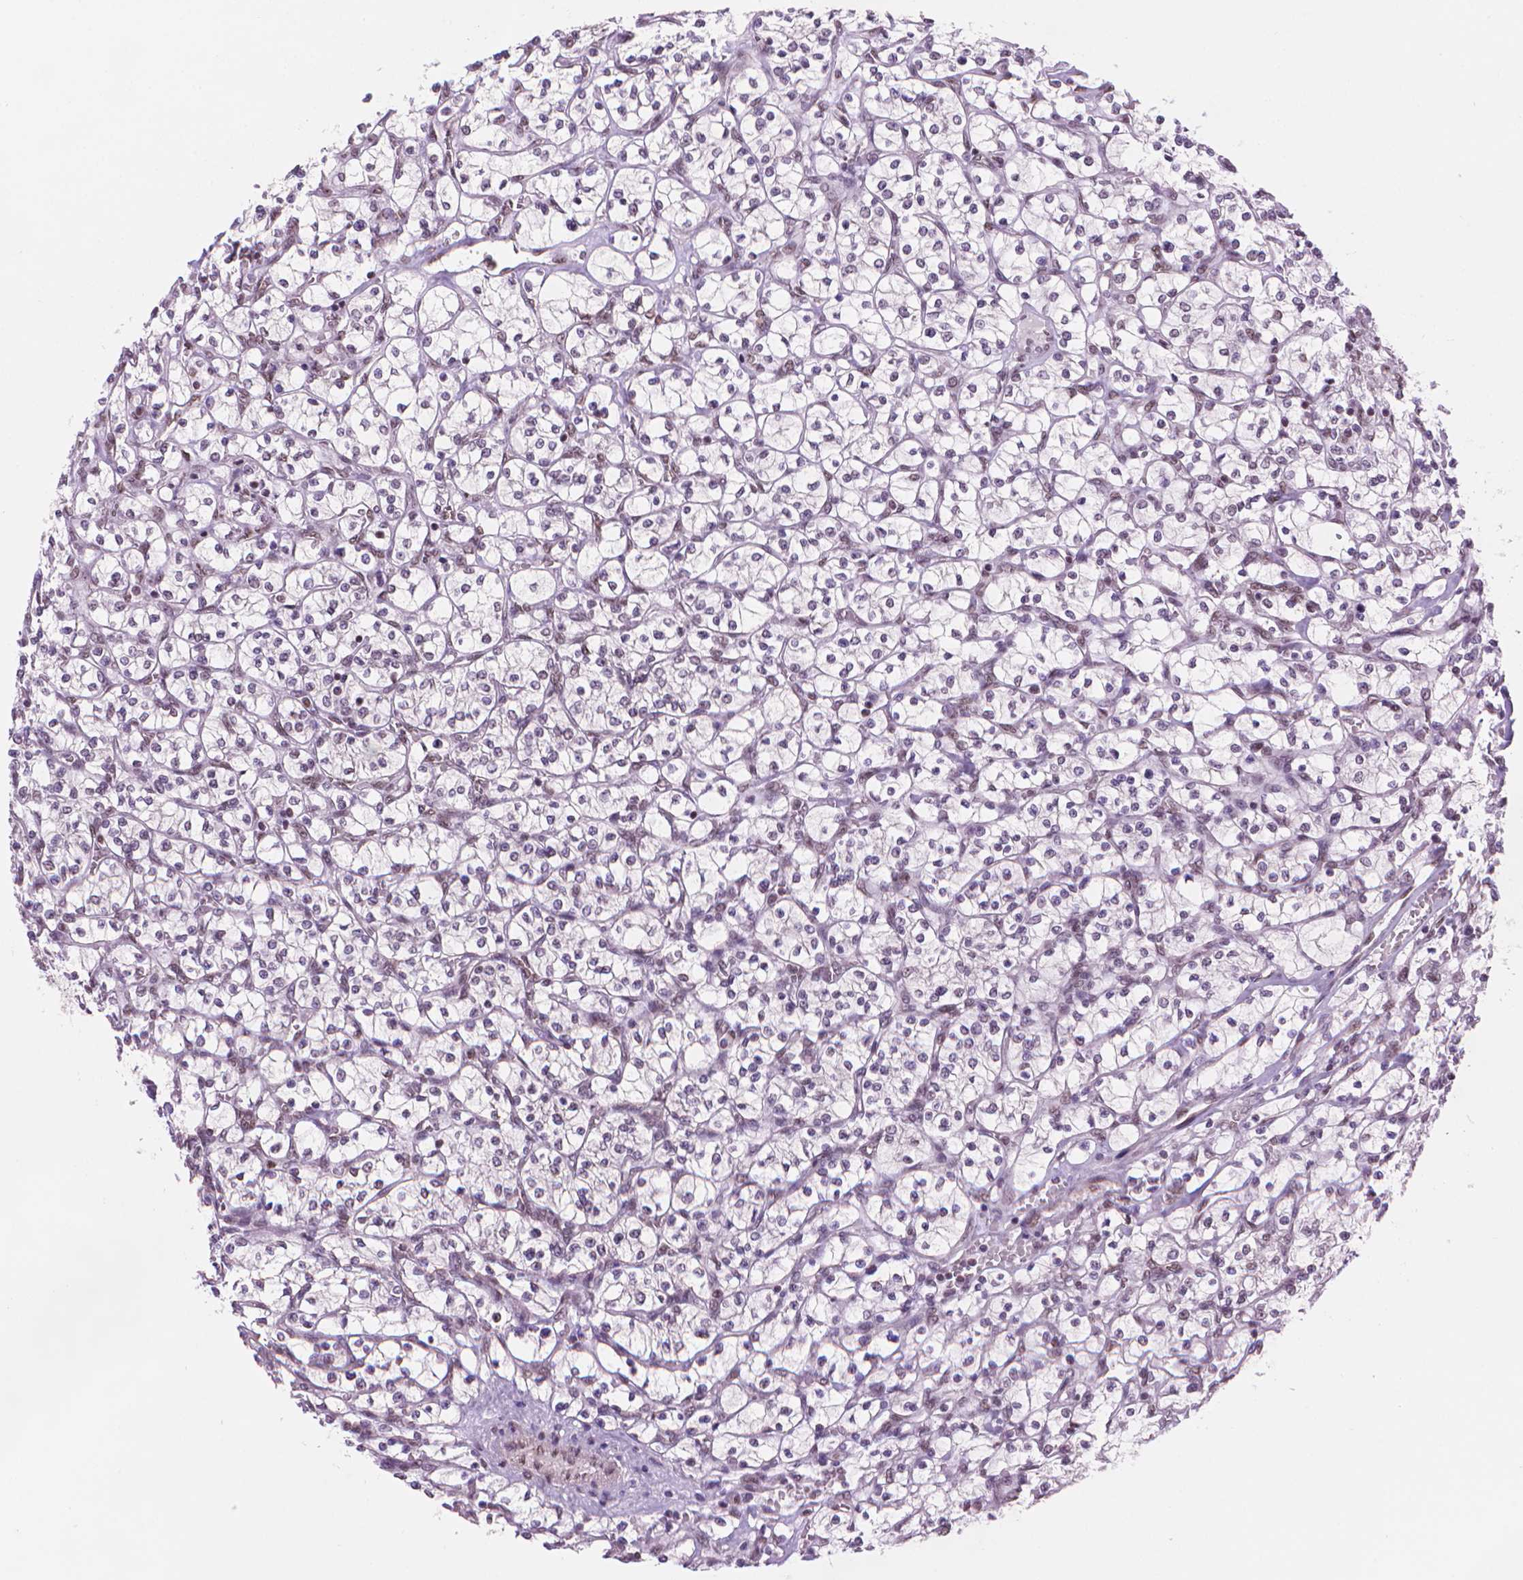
{"staining": {"intensity": "weak", "quantity": "25%-75%", "location": "nuclear"}, "tissue": "renal cancer", "cell_type": "Tumor cells", "image_type": "cancer", "snomed": [{"axis": "morphology", "description": "Adenocarcinoma, NOS"}, {"axis": "topography", "description": "Kidney"}], "caption": "Immunohistochemical staining of human renal cancer (adenocarcinoma) demonstrates weak nuclear protein staining in about 25%-75% of tumor cells.", "gene": "UBN1", "patient": {"sex": "female", "age": 64}}